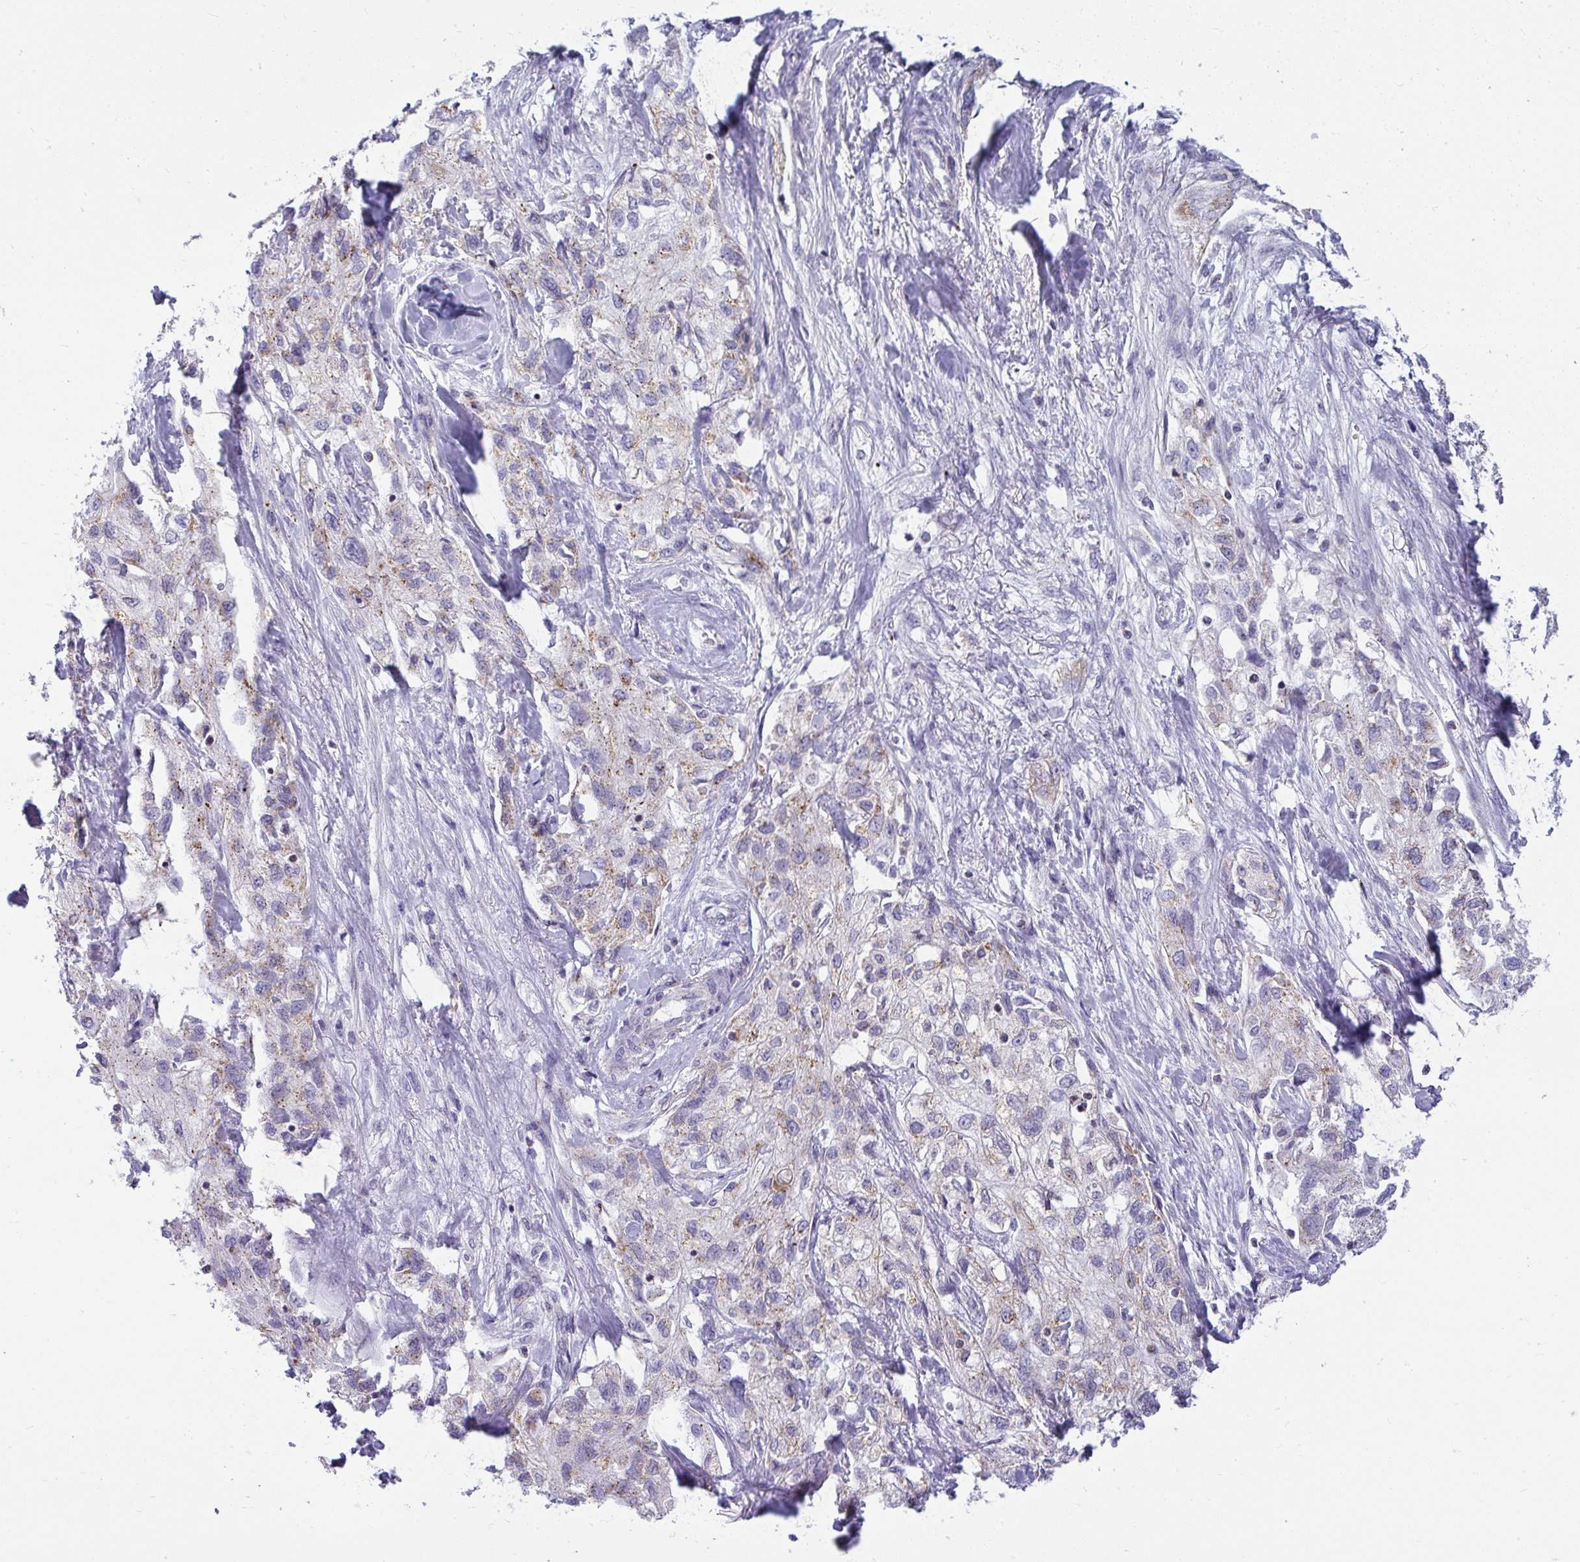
{"staining": {"intensity": "weak", "quantity": ">75%", "location": "cytoplasmic/membranous"}, "tissue": "skin cancer", "cell_type": "Tumor cells", "image_type": "cancer", "snomed": [{"axis": "morphology", "description": "Squamous cell carcinoma, NOS"}, {"axis": "topography", "description": "Skin"}, {"axis": "topography", "description": "Vulva"}], "caption": "Tumor cells display low levels of weak cytoplasmic/membranous positivity in approximately >75% of cells in human skin squamous cell carcinoma.", "gene": "VPS4B", "patient": {"sex": "female", "age": 86}}